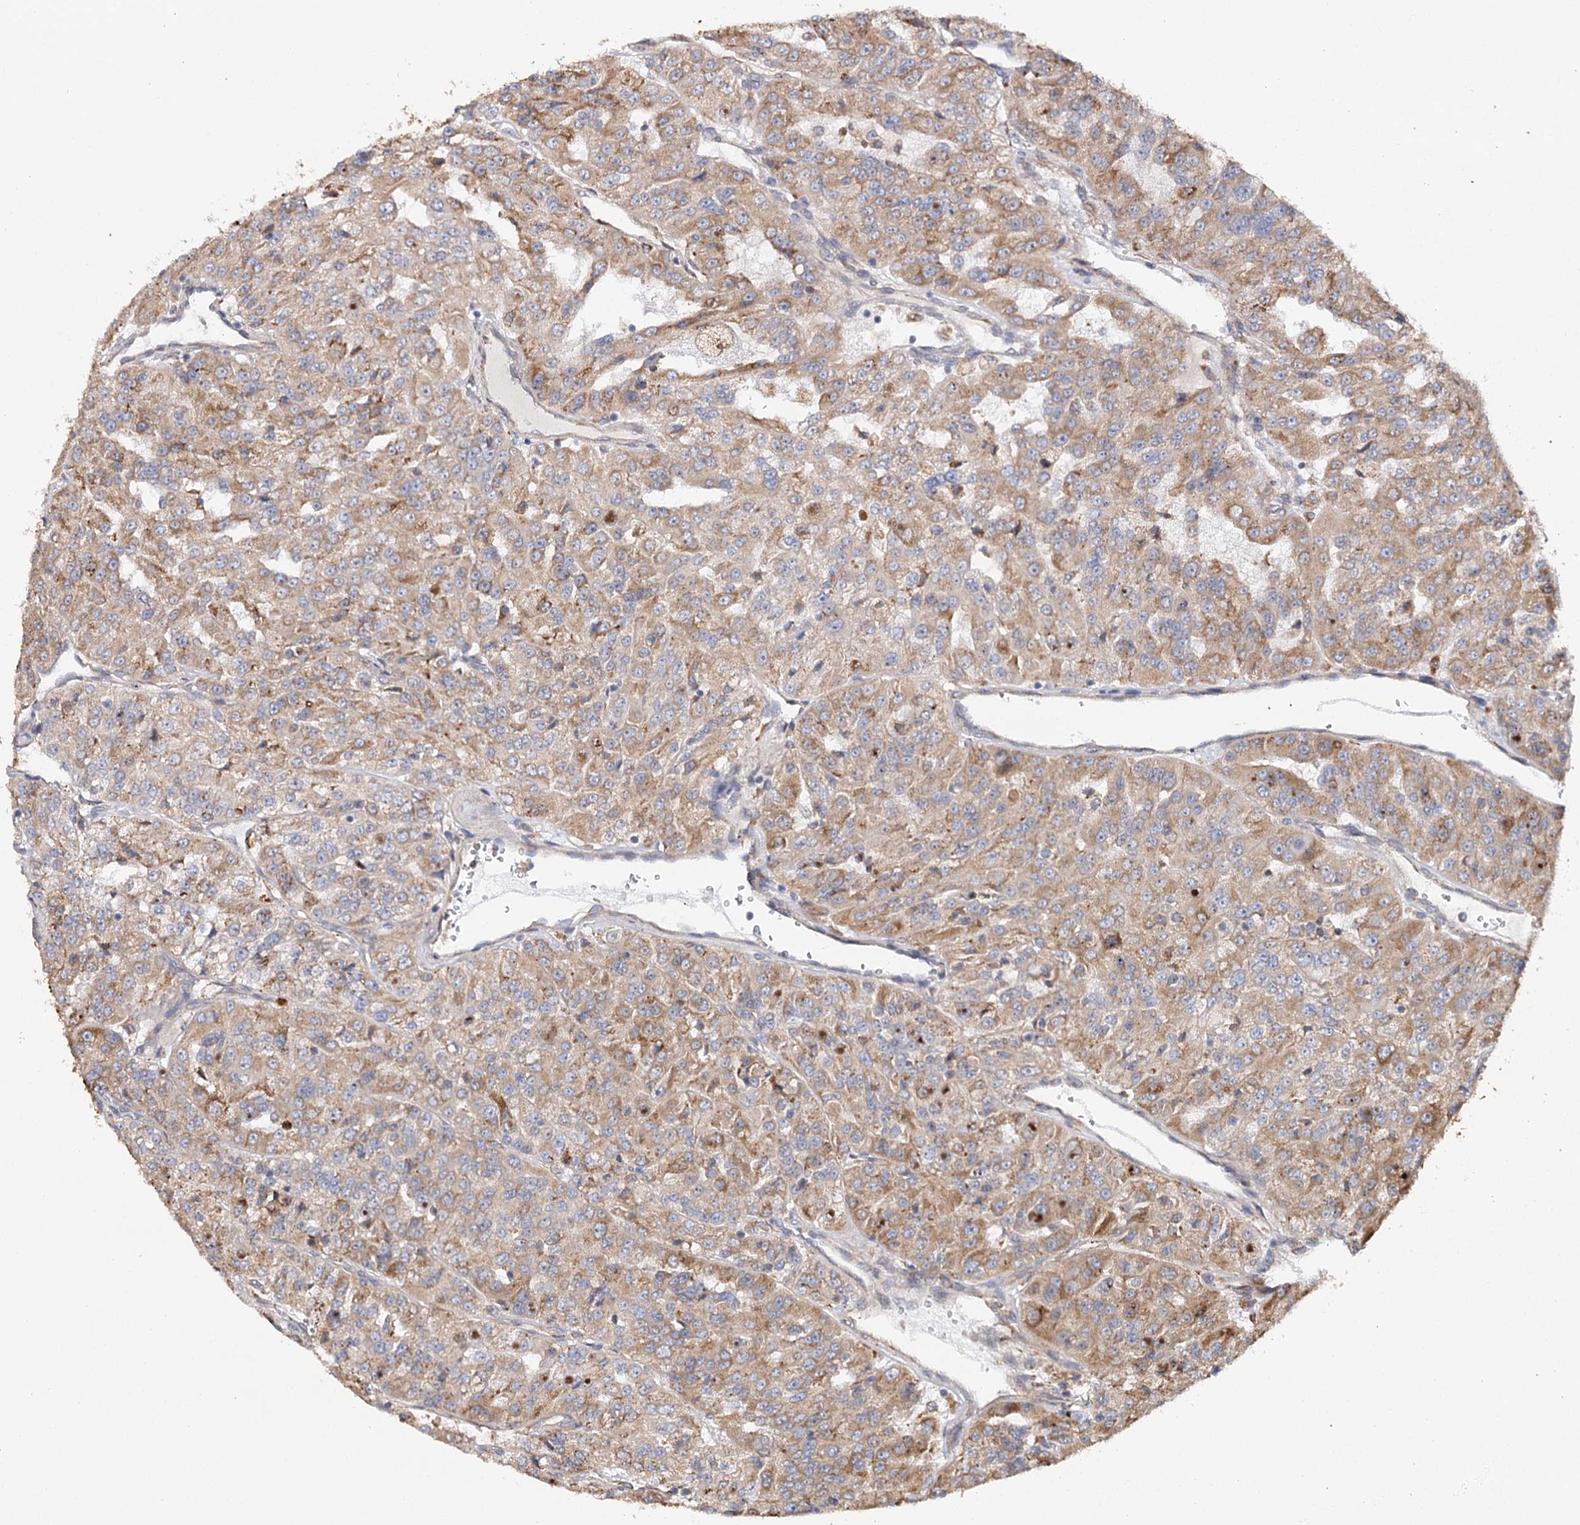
{"staining": {"intensity": "moderate", "quantity": ">75%", "location": "cytoplasmic/membranous"}, "tissue": "renal cancer", "cell_type": "Tumor cells", "image_type": "cancer", "snomed": [{"axis": "morphology", "description": "Adenocarcinoma, NOS"}, {"axis": "topography", "description": "Kidney"}], "caption": "This is a photomicrograph of immunohistochemistry staining of renal adenocarcinoma, which shows moderate positivity in the cytoplasmic/membranous of tumor cells.", "gene": "VEGFA", "patient": {"sex": "female", "age": 63}}